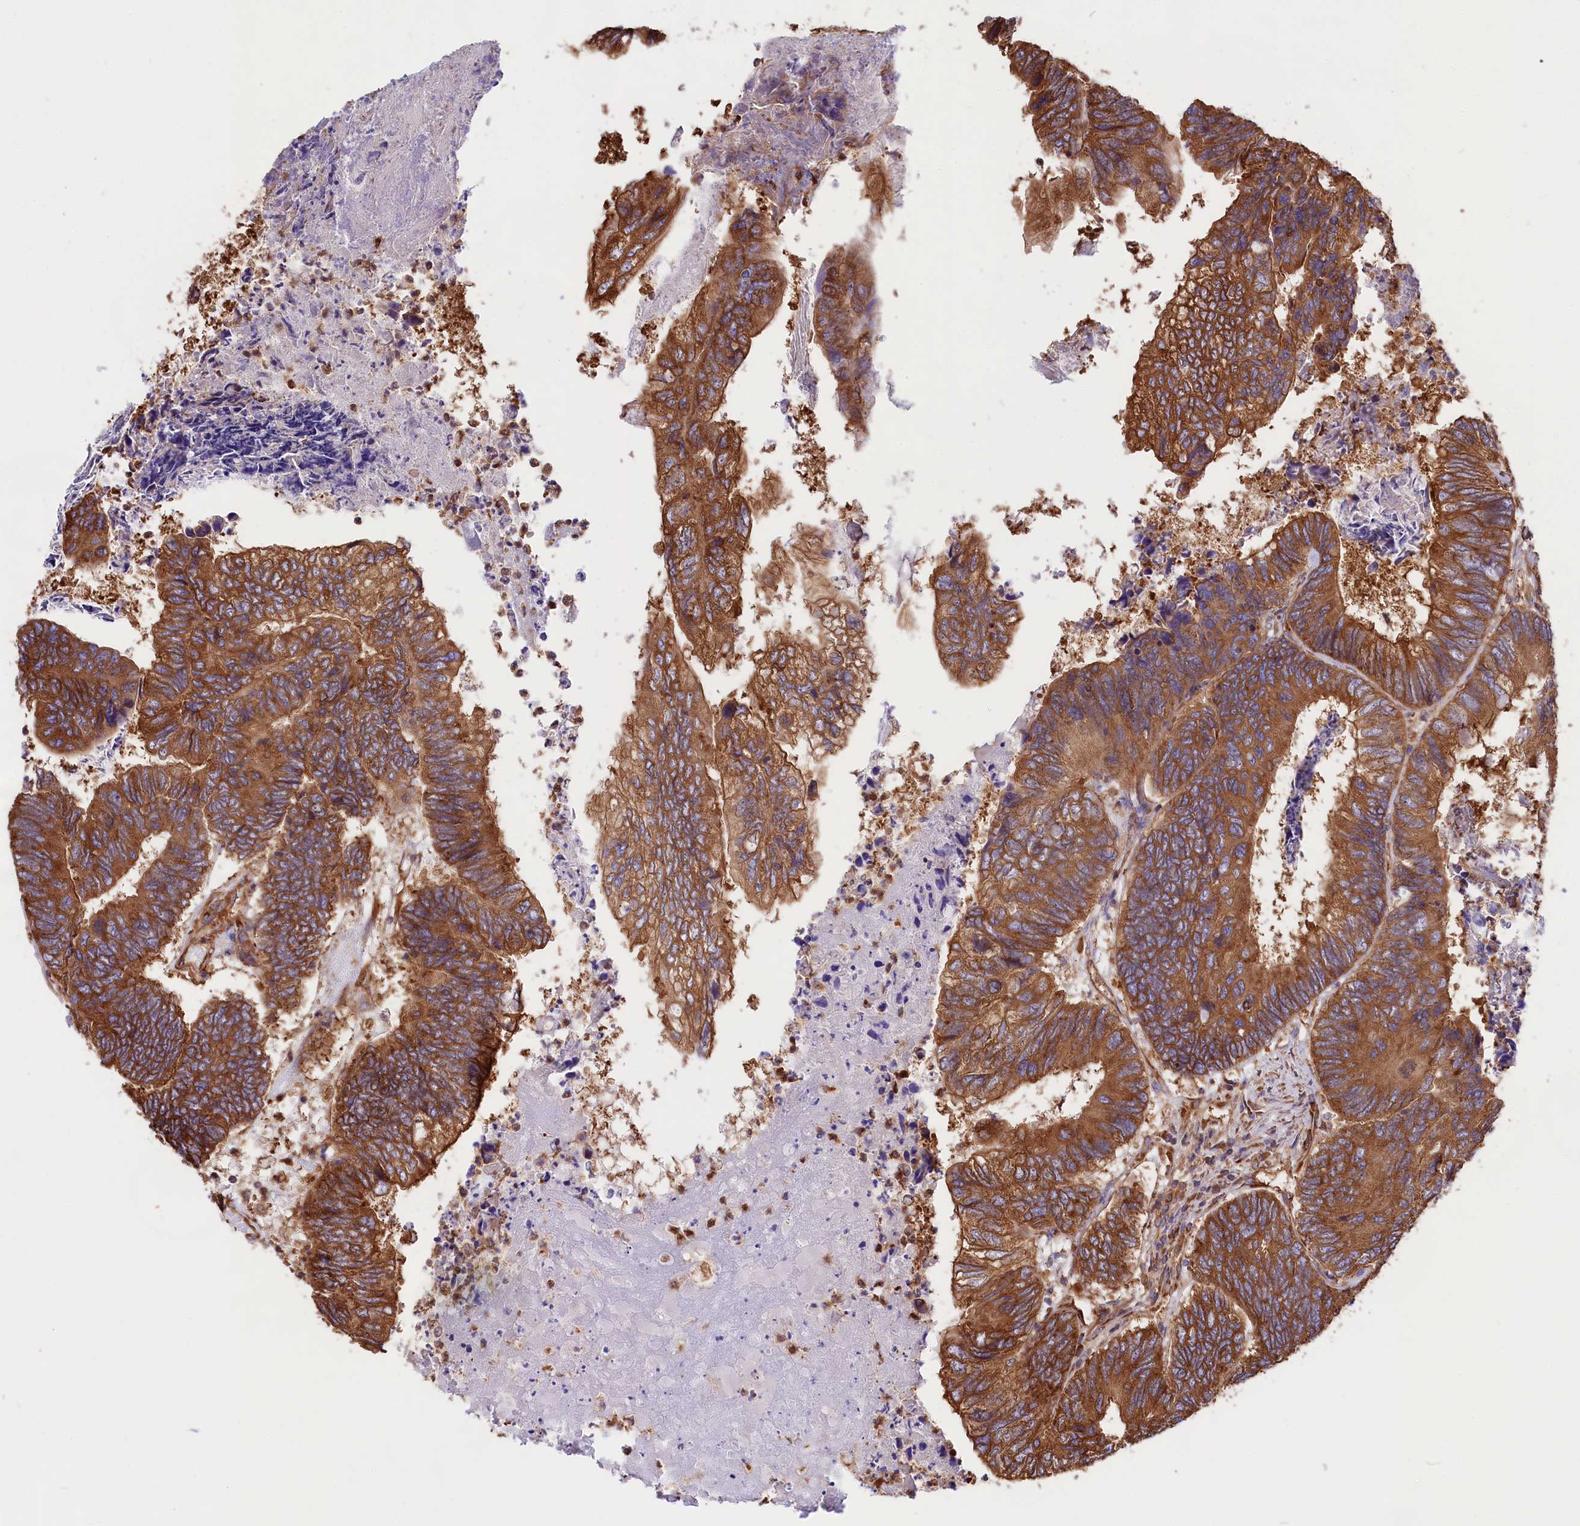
{"staining": {"intensity": "strong", "quantity": ">75%", "location": "cytoplasmic/membranous"}, "tissue": "colorectal cancer", "cell_type": "Tumor cells", "image_type": "cancer", "snomed": [{"axis": "morphology", "description": "Adenocarcinoma, NOS"}, {"axis": "topography", "description": "Colon"}], "caption": "Colorectal cancer was stained to show a protein in brown. There is high levels of strong cytoplasmic/membranous expression in about >75% of tumor cells.", "gene": "GYS1", "patient": {"sex": "female", "age": 67}}